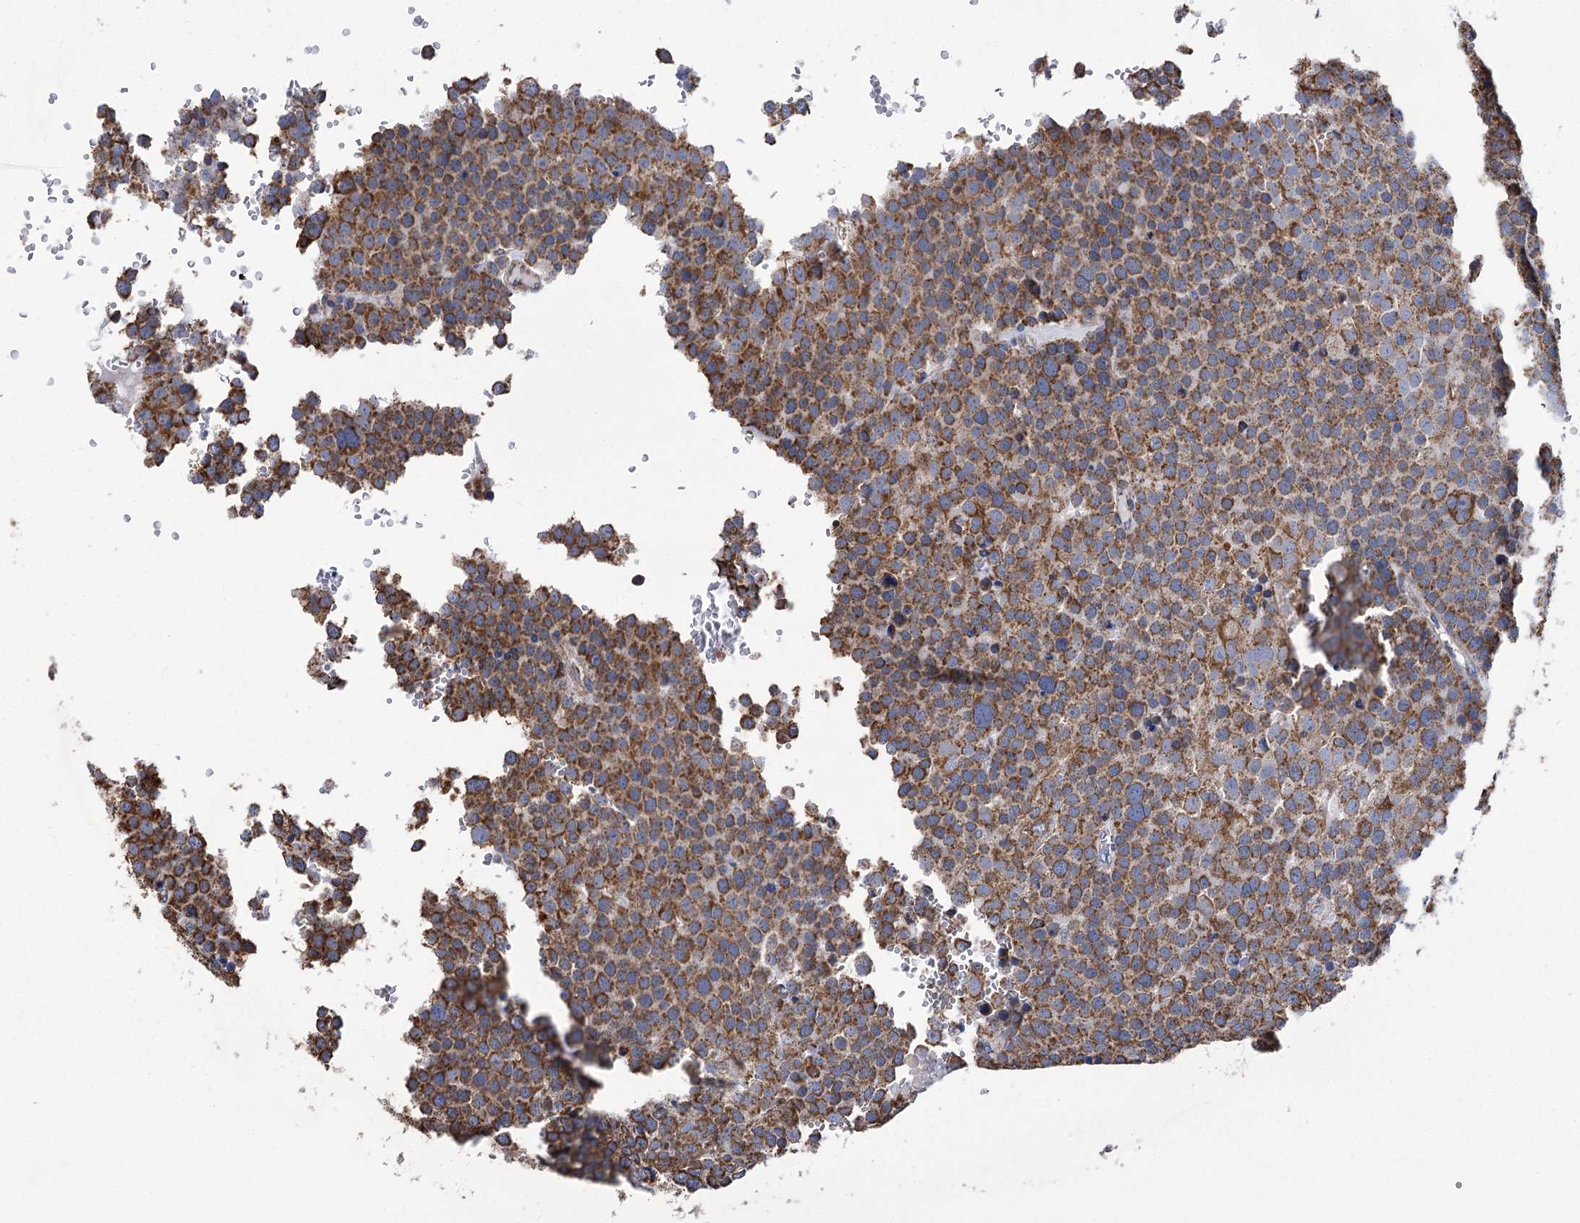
{"staining": {"intensity": "moderate", "quantity": ">75%", "location": "cytoplasmic/membranous"}, "tissue": "testis cancer", "cell_type": "Tumor cells", "image_type": "cancer", "snomed": [{"axis": "morphology", "description": "Seminoma, NOS"}, {"axis": "topography", "description": "Testis"}], "caption": "Approximately >75% of tumor cells in human testis cancer (seminoma) exhibit moderate cytoplasmic/membranous protein staining as visualized by brown immunohistochemical staining.", "gene": "CCDC73", "patient": {"sex": "male", "age": 71}}